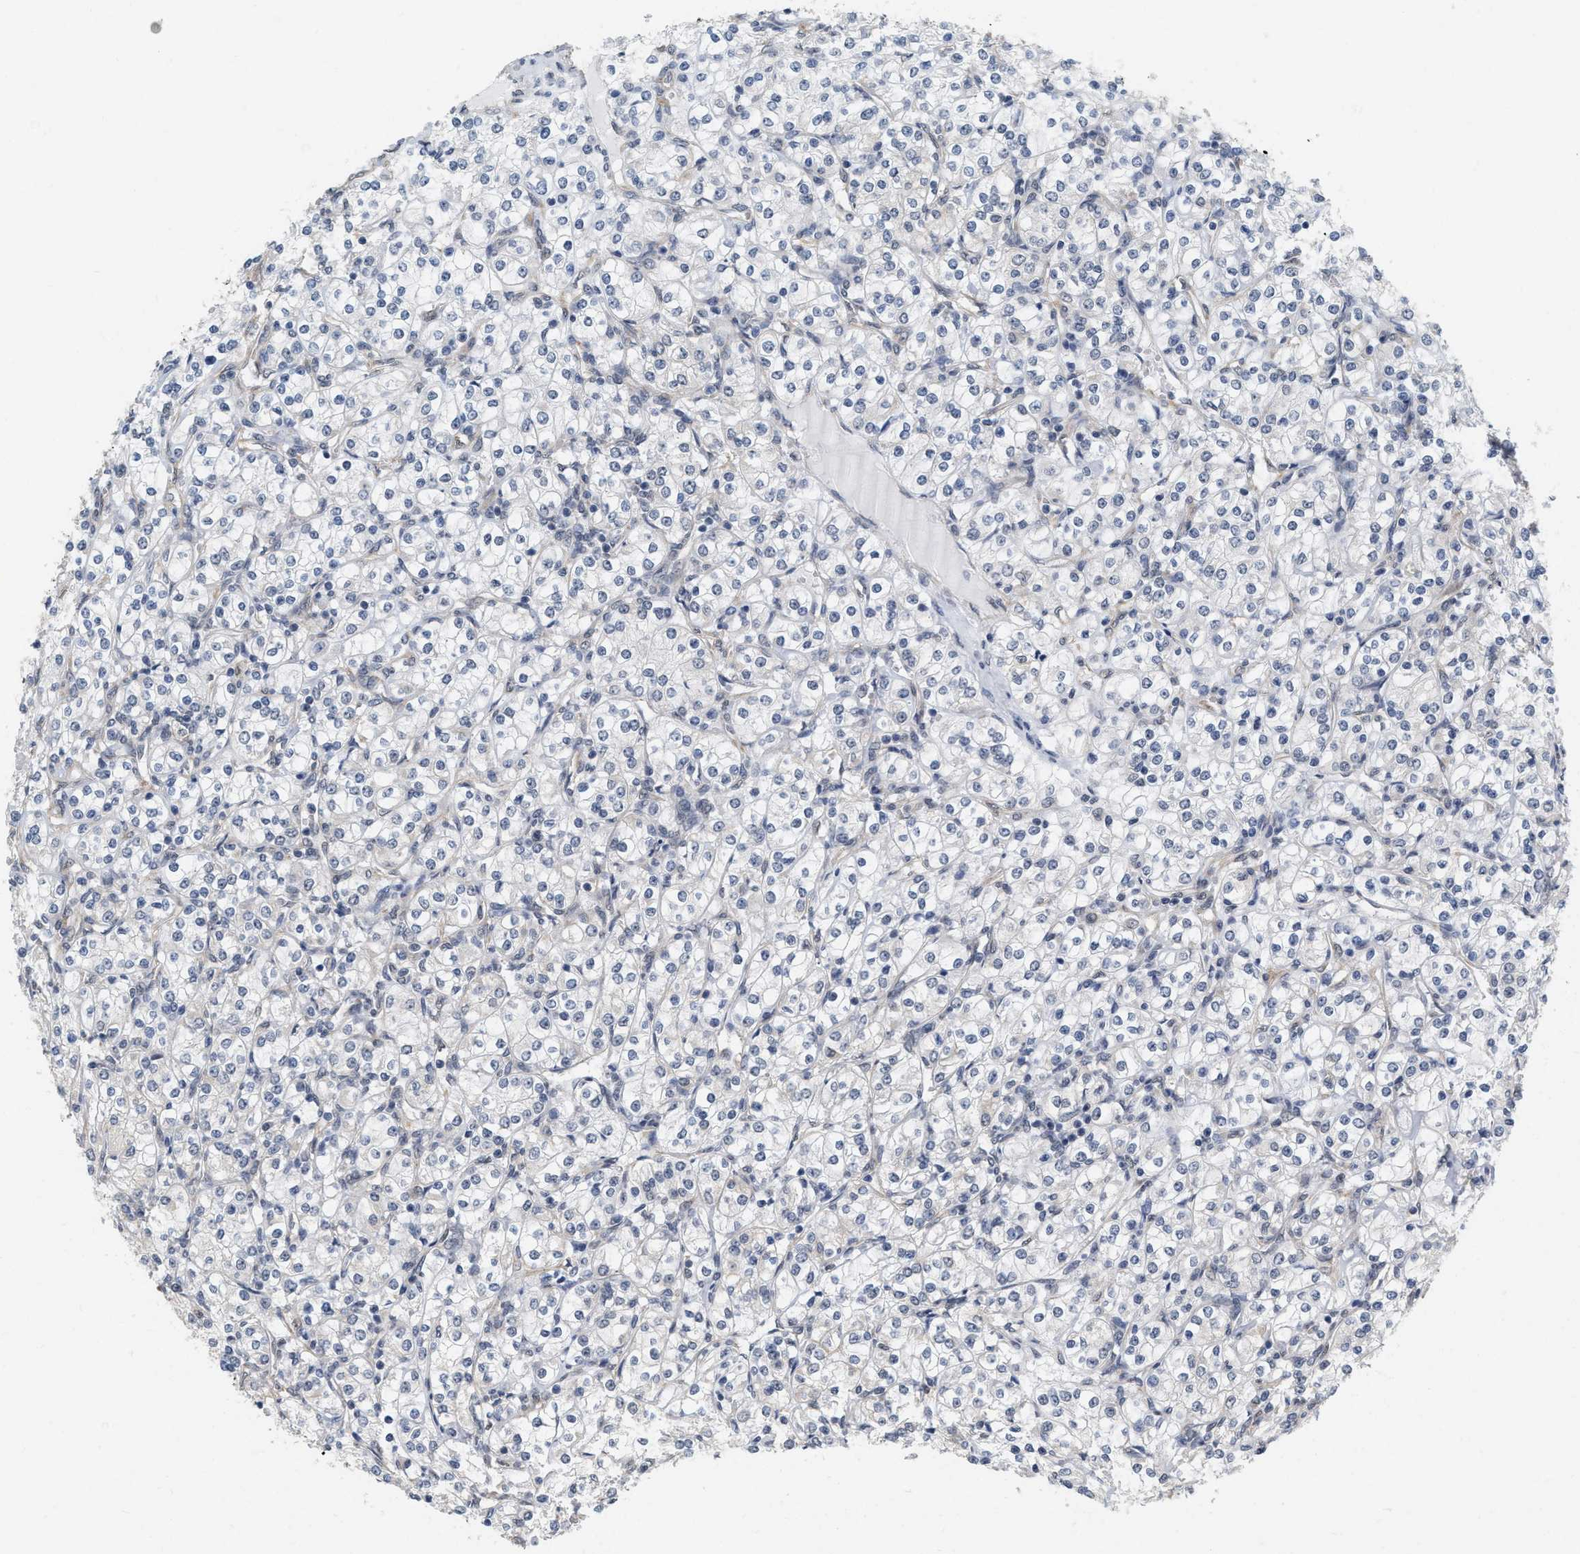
{"staining": {"intensity": "negative", "quantity": "none", "location": "none"}, "tissue": "renal cancer", "cell_type": "Tumor cells", "image_type": "cancer", "snomed": [{"axis": "morphology", "description": "Adenocarcinoma, NOS"}, {"axis": "topography", "description": "Kidney"}], "caption": "A high-resolution photomicrograph shows immunohistochemistry (IHC) staining of renal cancer, which demonstrates no significant staining in tumor cells.", "gene": "RUVBL1", "patient": {"sex": "male", "age": 77}}